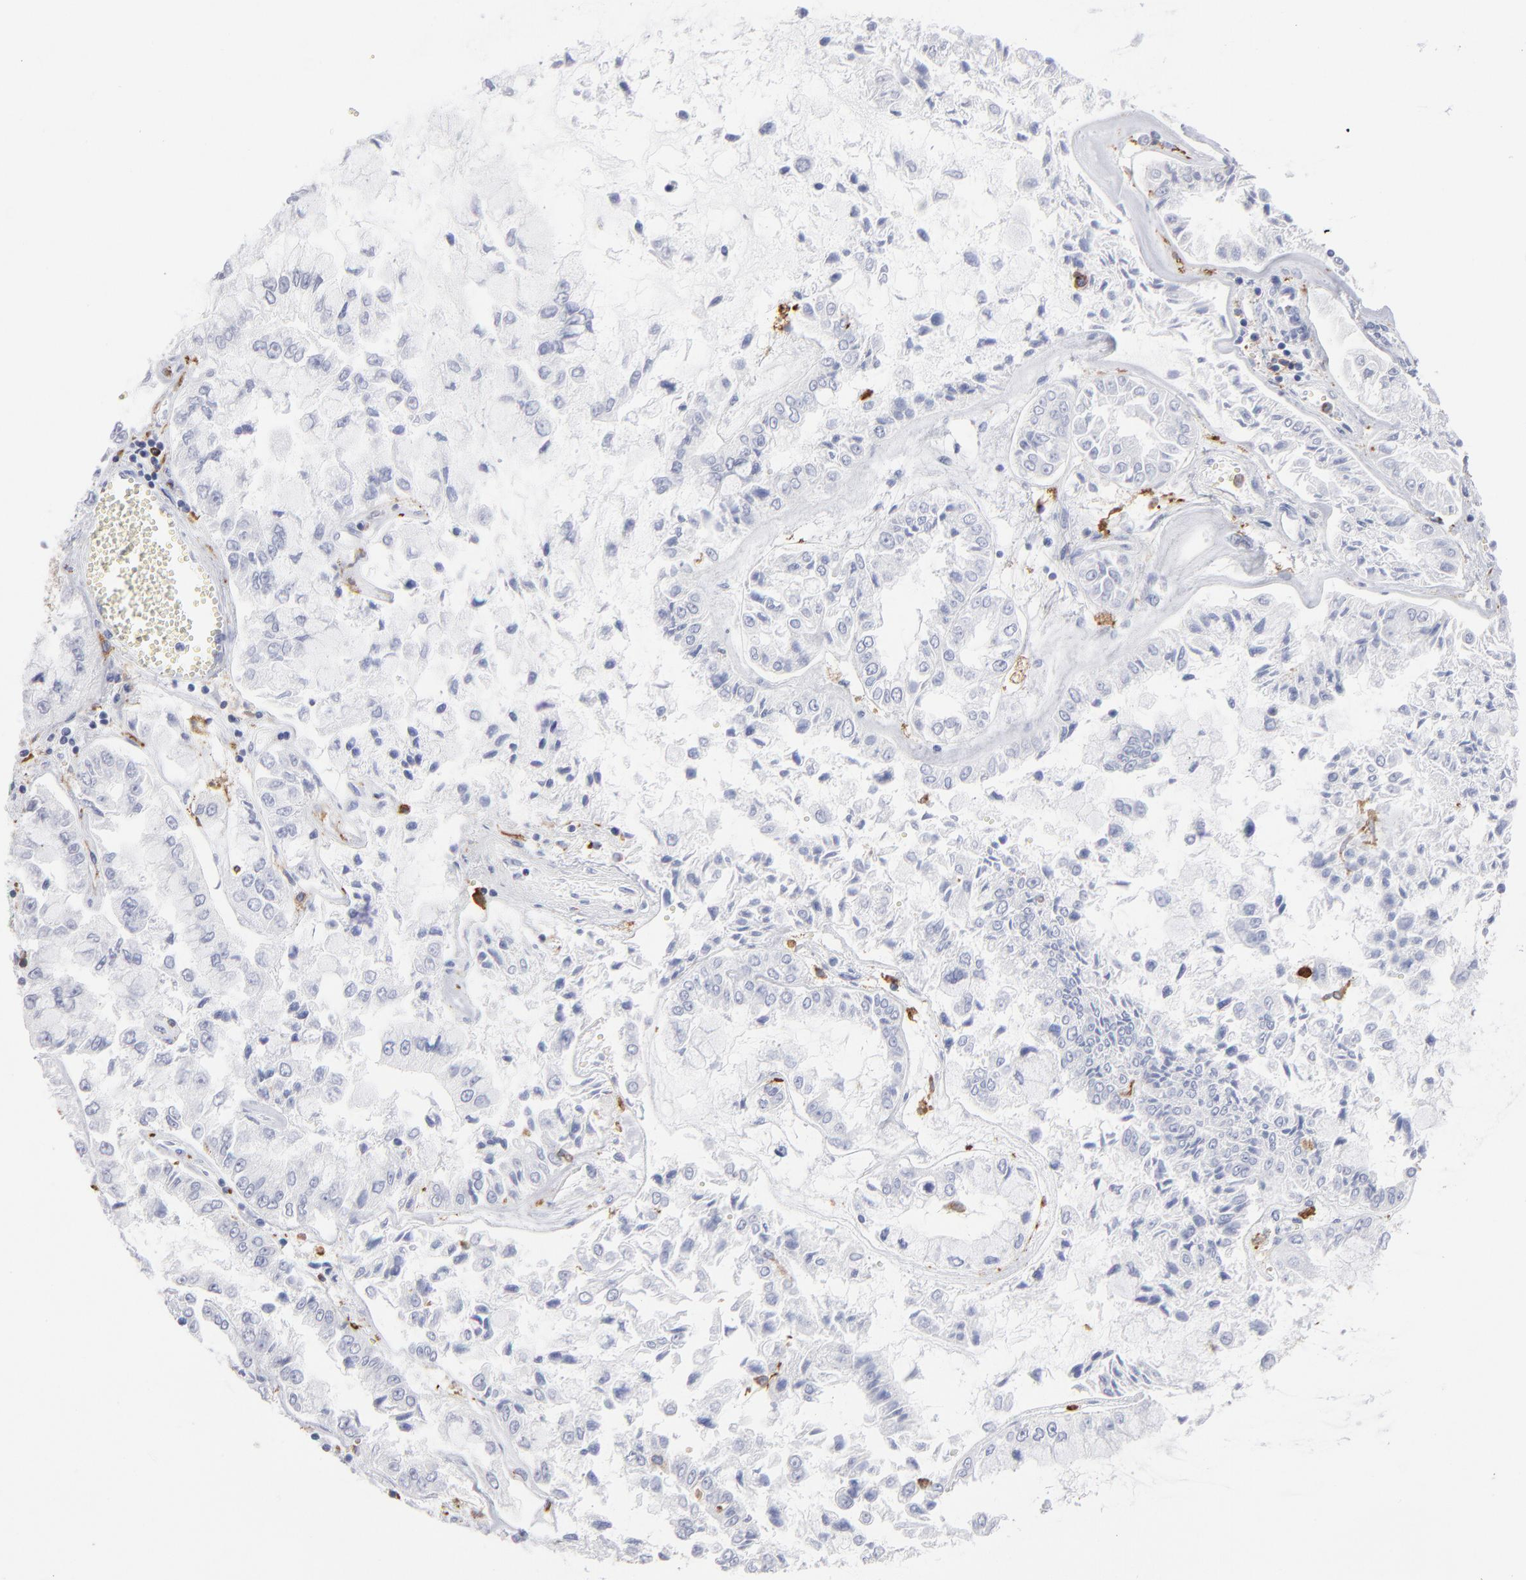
{"staining": {"intensity": "negative", "quantity": "none", "location": "none"}, "tissue": "liver cancer", "cell_type": "Tumor cells", "image_type": "cancer", "snomed": [{"axis": "morphology", "description": "Cholangiocarcinoma"}, {"axis": "topography", "description": "Liver"}], "caption": "Tumor cells show no significant protein positivity in liver cancer.", "gene": "CD180", "patient": {"sex": "female", "age": 79}}